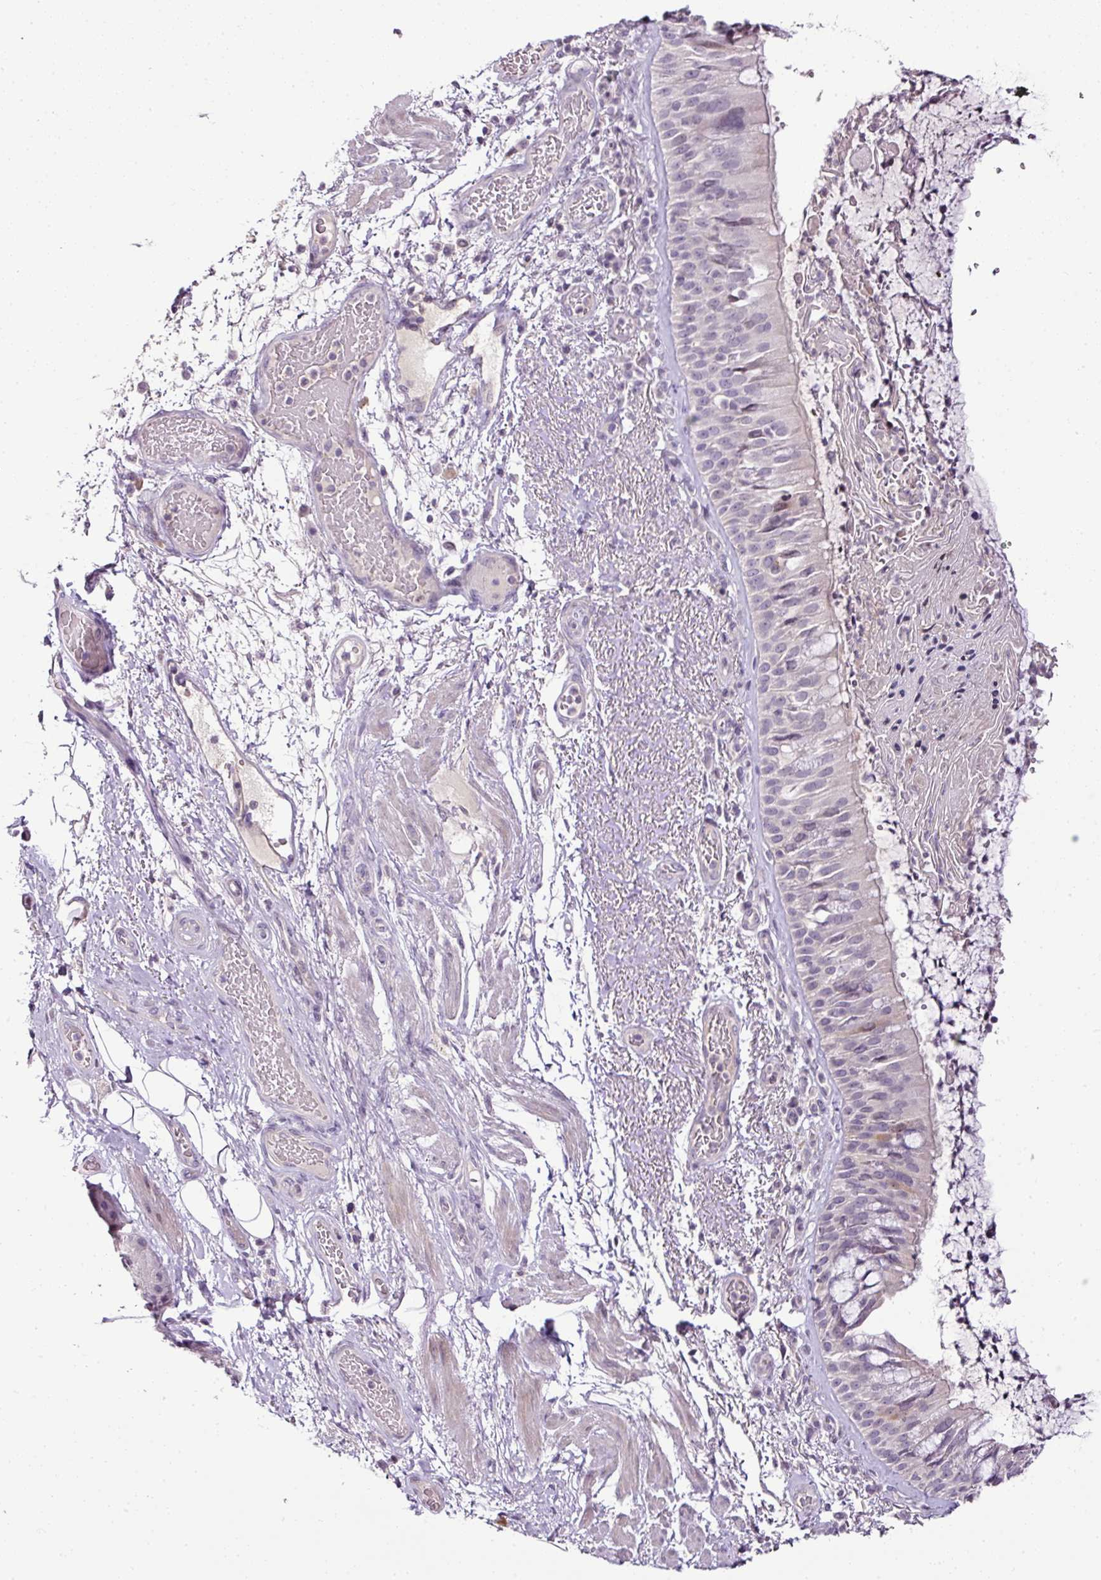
{"staining": {"intensity": "negative", "quantity": "none", "location": "none"}, "tissue": "bronchus", "cell_type": "Respiratory epithelial cells", "image_type": "normal", "snomed": [{"axis": "morphology", "description": "Normal tissue, NOS"}, {"axis": "topography", "description": "Cartilage tissue"}, {"axis": "topography", "description": "Bronchus"}], "caption": "High magnification brightfield microscopy of unremarkable bronchus stained with DAB (3,3'-diaminobenzidine) (brown) and counterstained with hematoxylin (blue): respiratory epithelial cells show no significant staining.", "gene": "TEX30", "patient": {"sex": "male", "age": 63}}